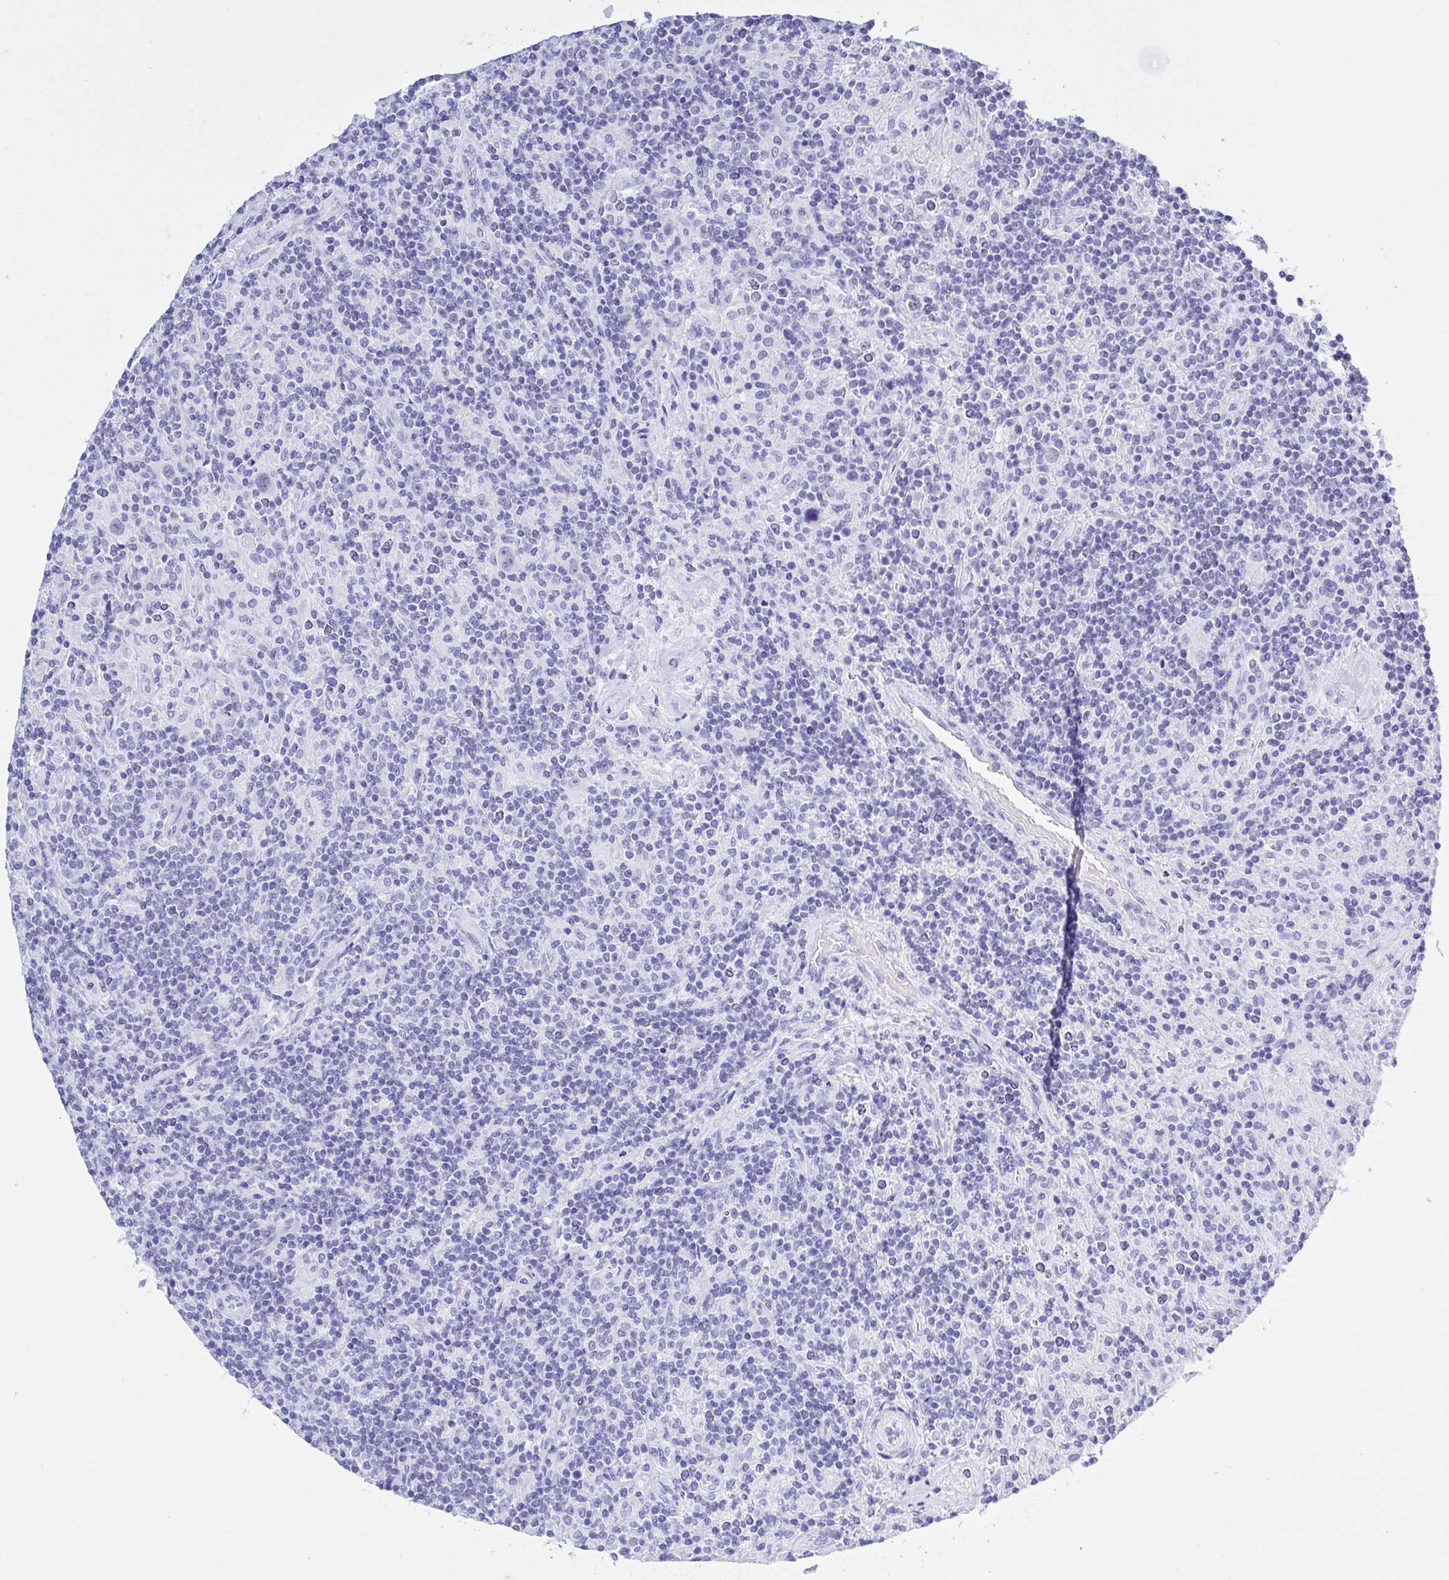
{"staining": {"intensity": "negative", "quantity": "none", "location": "none"}, "tissue": "lymphoma", "cell_type": "Tumor cells", "image_type": "cancer", "snomed": [{"axis": "morphology", "description": "Hodgkin's disease, NOS"}, {"axis": "topography", "description": "Lymph node"}], "caption": "DAB (3,3'-diaminobenzidine) immunohistochemical staining of lymphoma displays no significant expression in tumor cells.", "gene": "THOP1", "patient": {"sex": "male", "age": 70}}